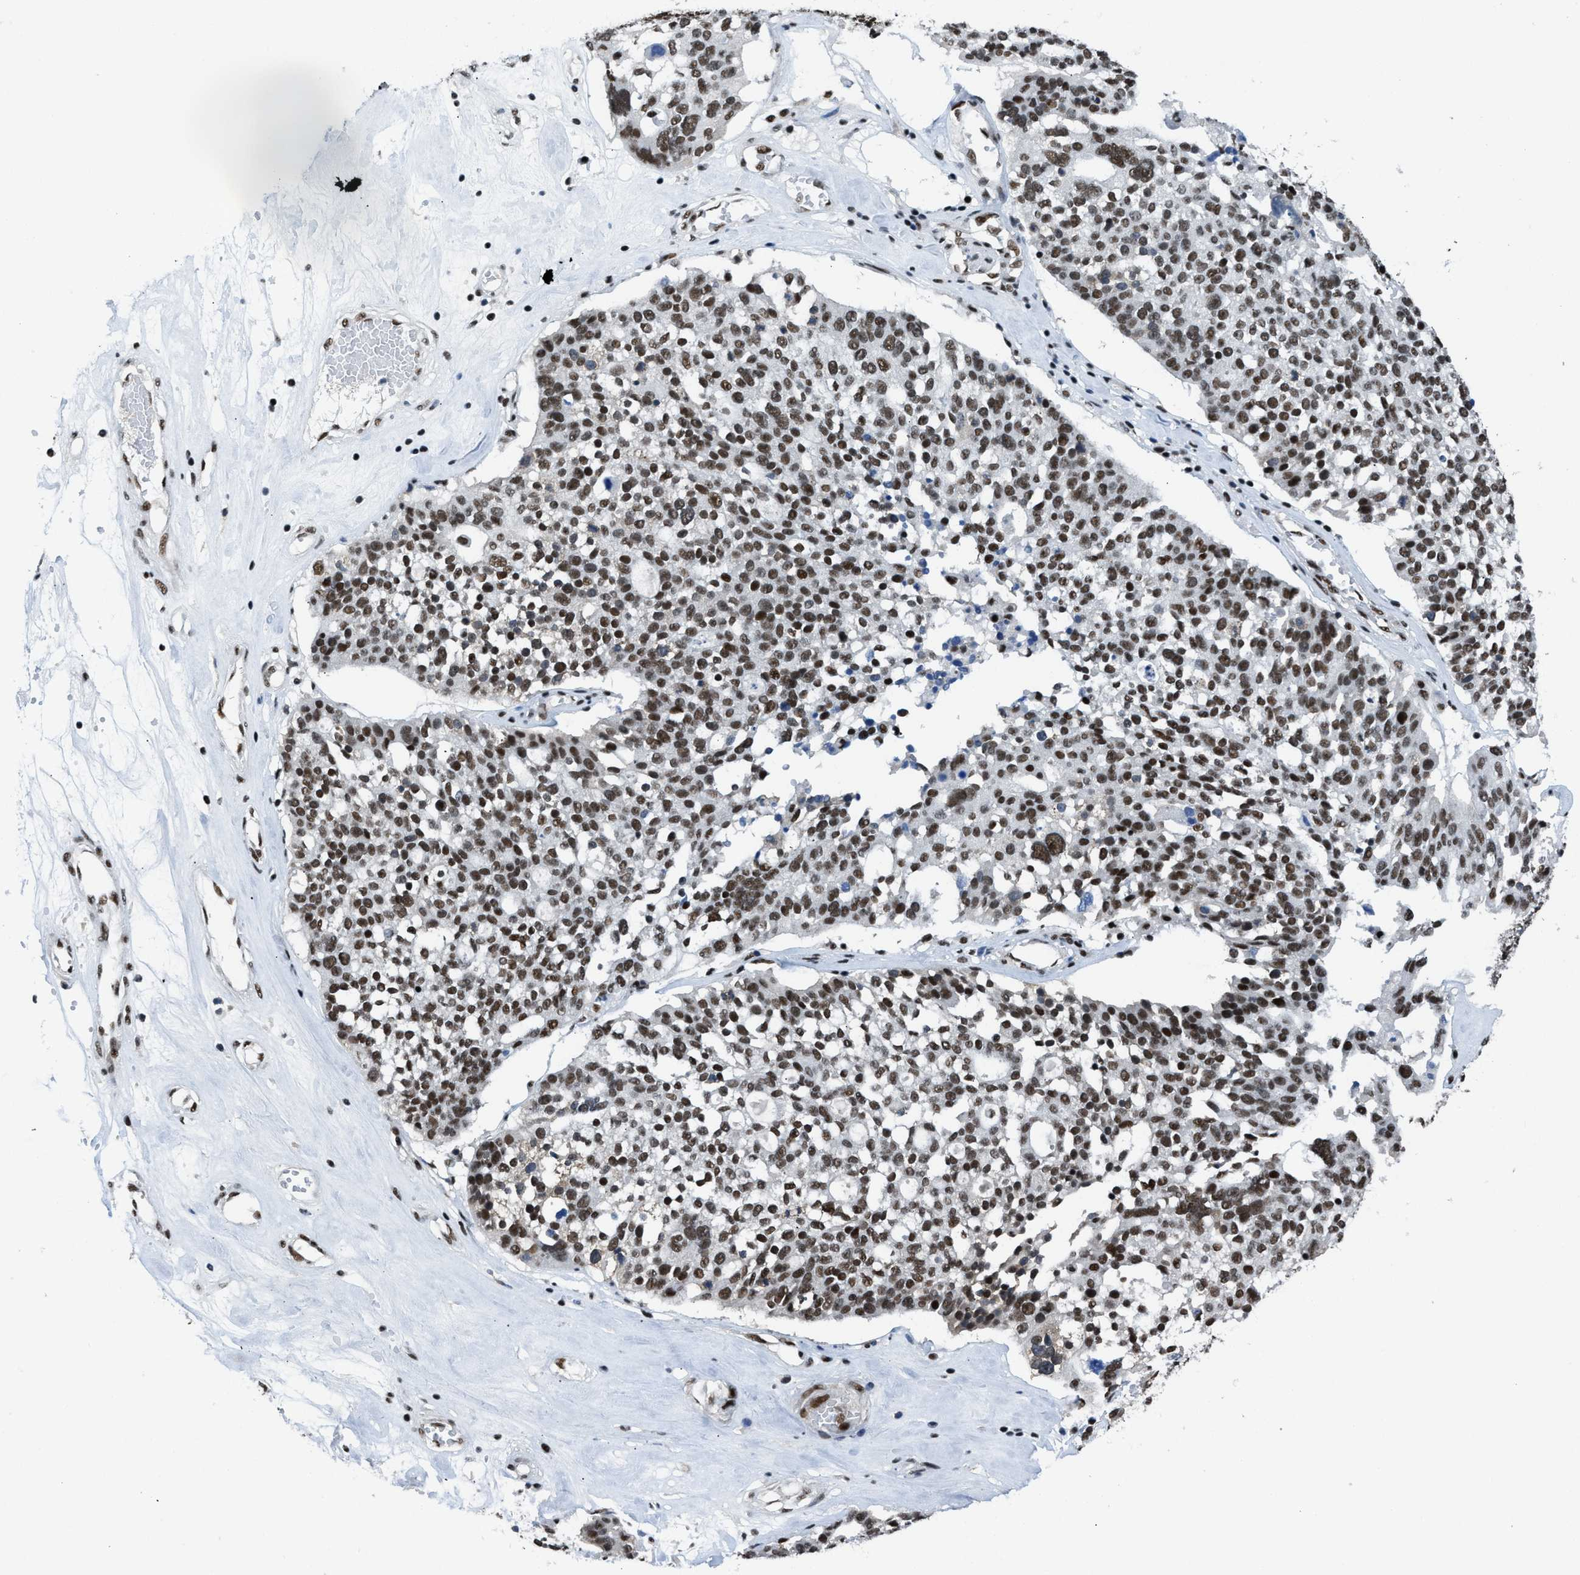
{"staining": {"intensity": "strong", "quantity": ">75%", "location": "nuclear"}, "tissue": "ovarian cancer", "cell_type": "Tumor cells", "image_type": "cancer", "snomed": [{"axis": "morphology", "description": "Cystadenocarcinoma, serous, NOS"}, {"axis": "topography", "description": "Ovary"}], "caption": "Ovarian serous cystadenocarcinoma tissue demonstrates strong nuclear expression in about >75% of tumor cells (brown staining indicates protein expression, while blue staining denotes nuclei).", "gene": "SCAF4", "patient": {"sex": "female", "age": 59}}